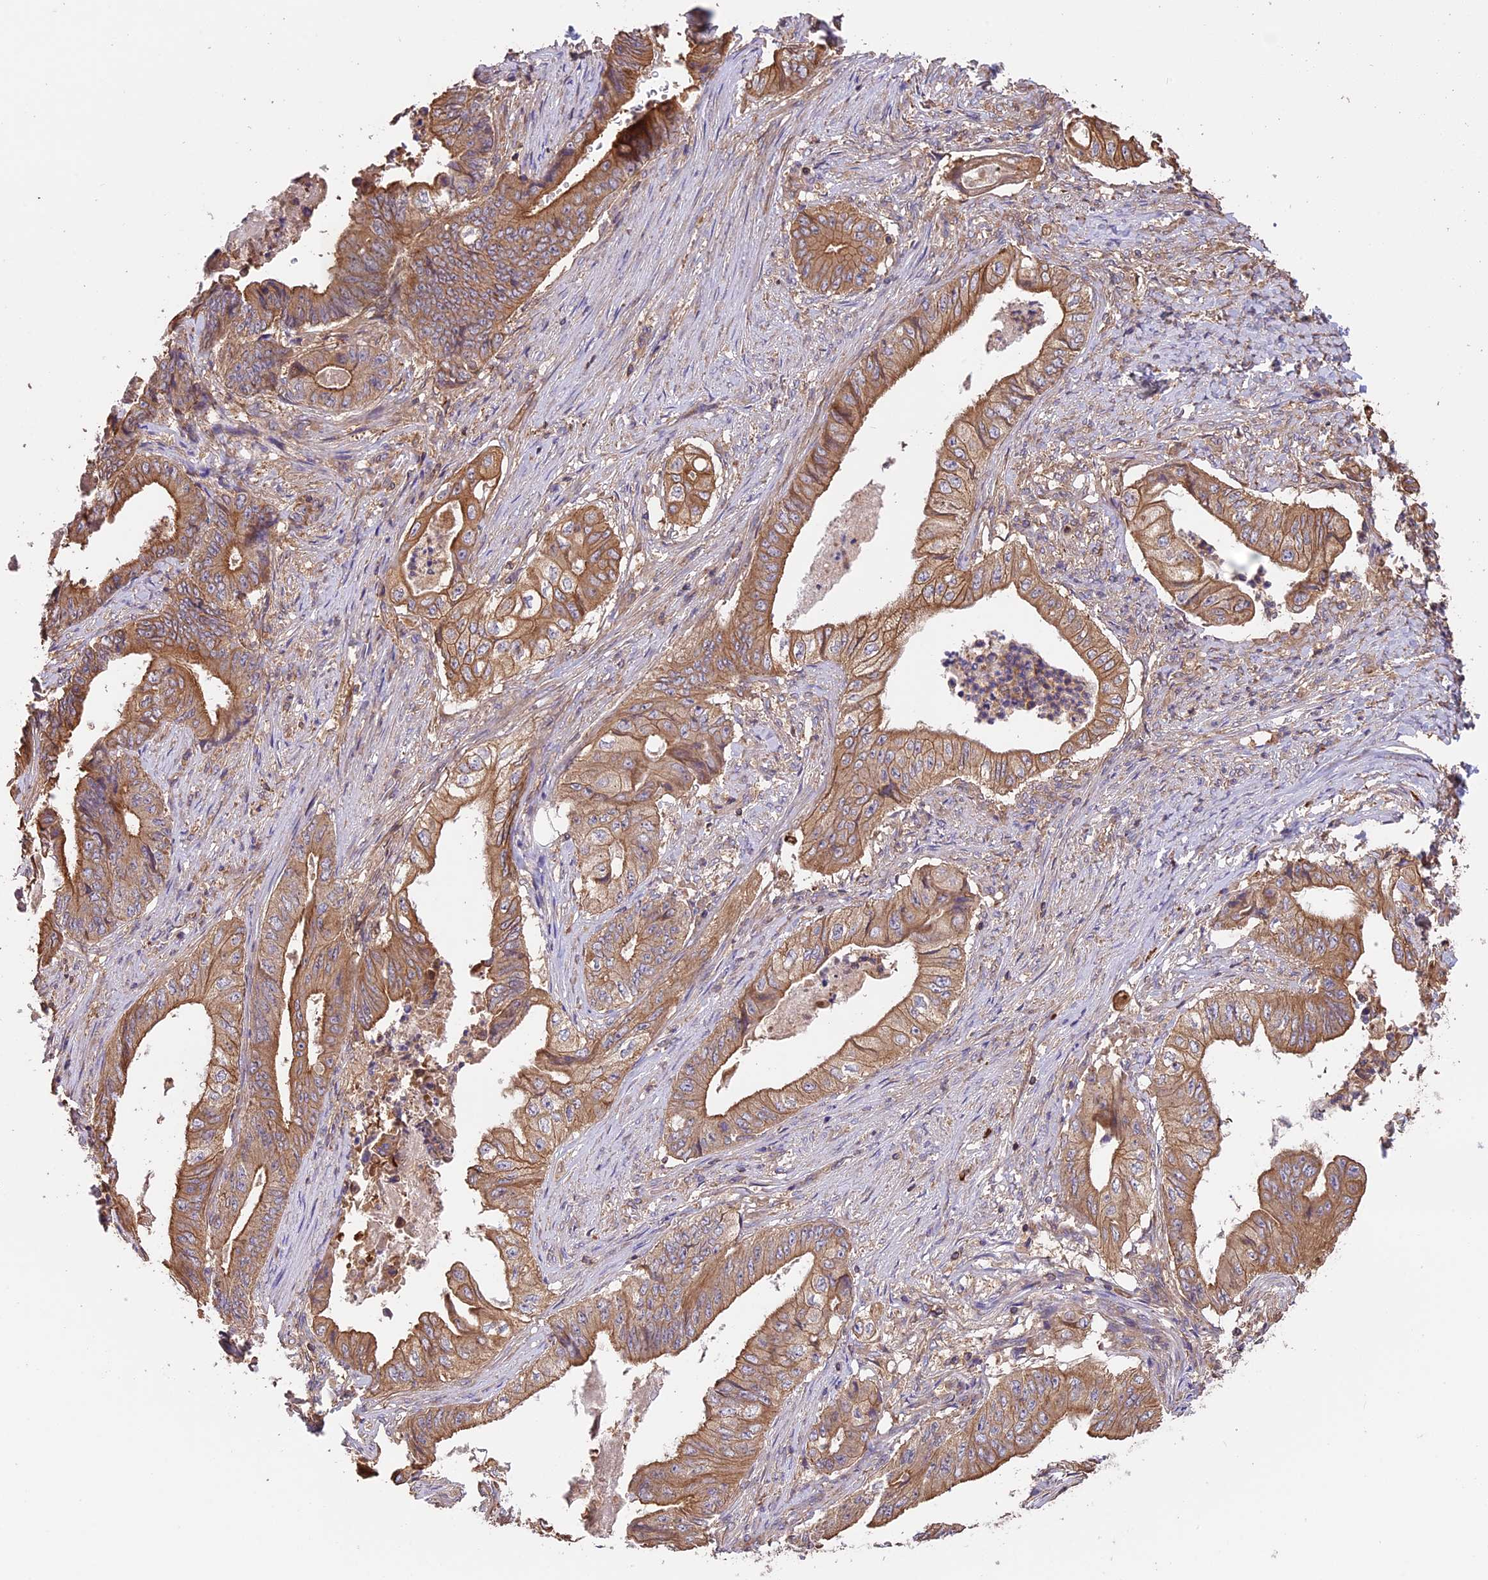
{"staining": {"intensity": "moderate", "quantity": ">75%", "location": "cytoplasmic/membranous"}, "tissue": "stomach cancer", "cell_type": "Tumor cells", "image_type": "cancer", "snomed": [{"axis": "morphology", "description": "Adenocarcinoma, NOS"}, {"axis": "topography", "description": "Stomach"}], "caption": "Adenocarcinoma (stomach) stained with DAB IHC reveals medium levels of moderate cytoplasmic/membranous expression in approximately >75% of tumor cells. (Stains: DAB in brown, nuclei in blue, Microscopy: brightfield microscopy at high magnification).", "gene": "GAS8", "patient": {"sex": "female", "age": 73}}